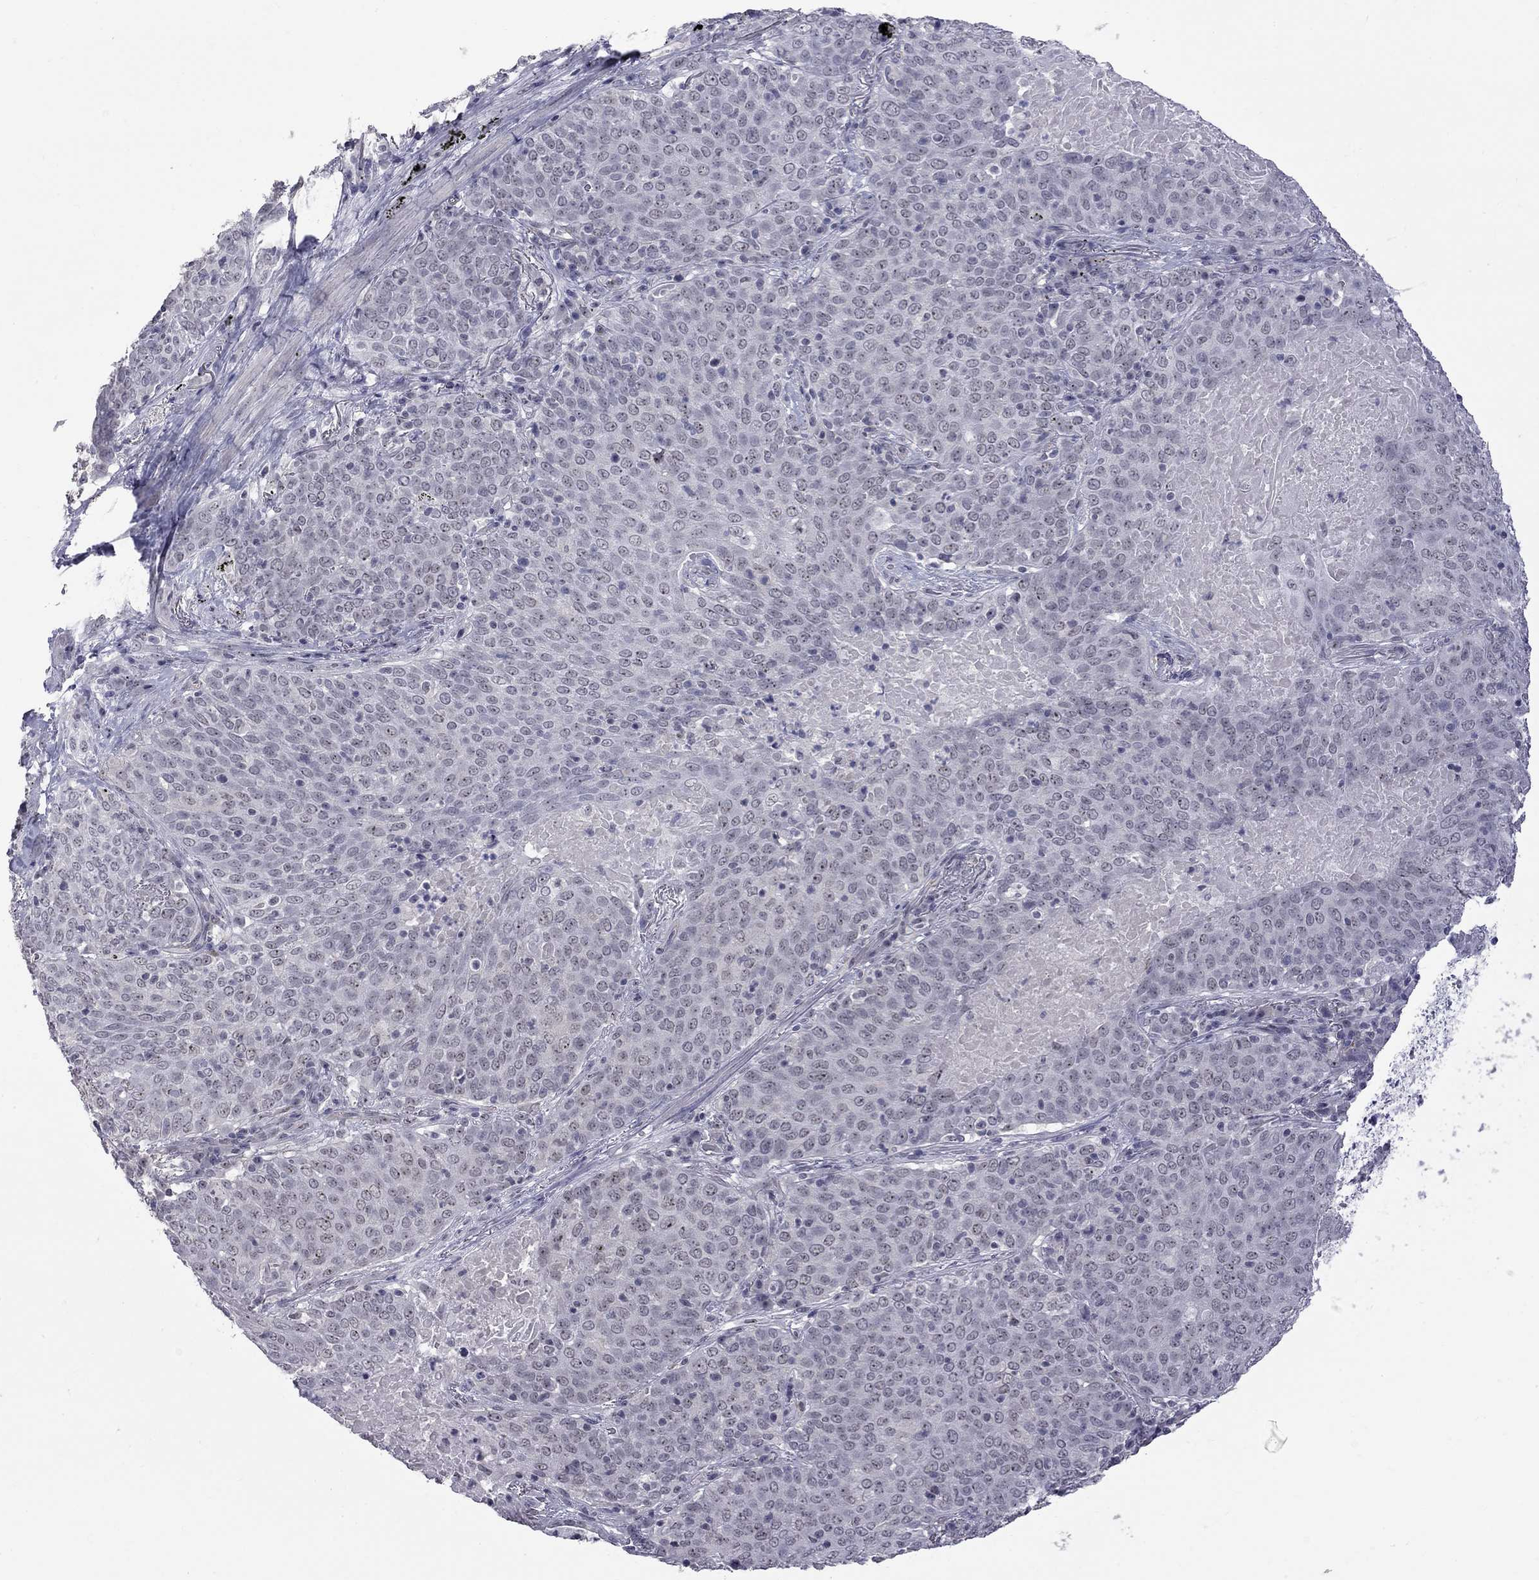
{"staining": {"intensity": "negative", "quantity": "none", "location": "none"}, "tissue": "lung cancer", "cell_type": "Tumor cells", "image_type": "cancer", "snomed": [{"axis": "morphology", "description": "Squamous cell carcinoma, NOS"}, {"axis": "topography", "description": "Lung"}], "caption": "A histopathology image of human lung cancer (squamous cell carcinoma) is negative for staining in tumor cells.", "gene": "GSG1L", "patient": {"sex": "male", "age": 82}}